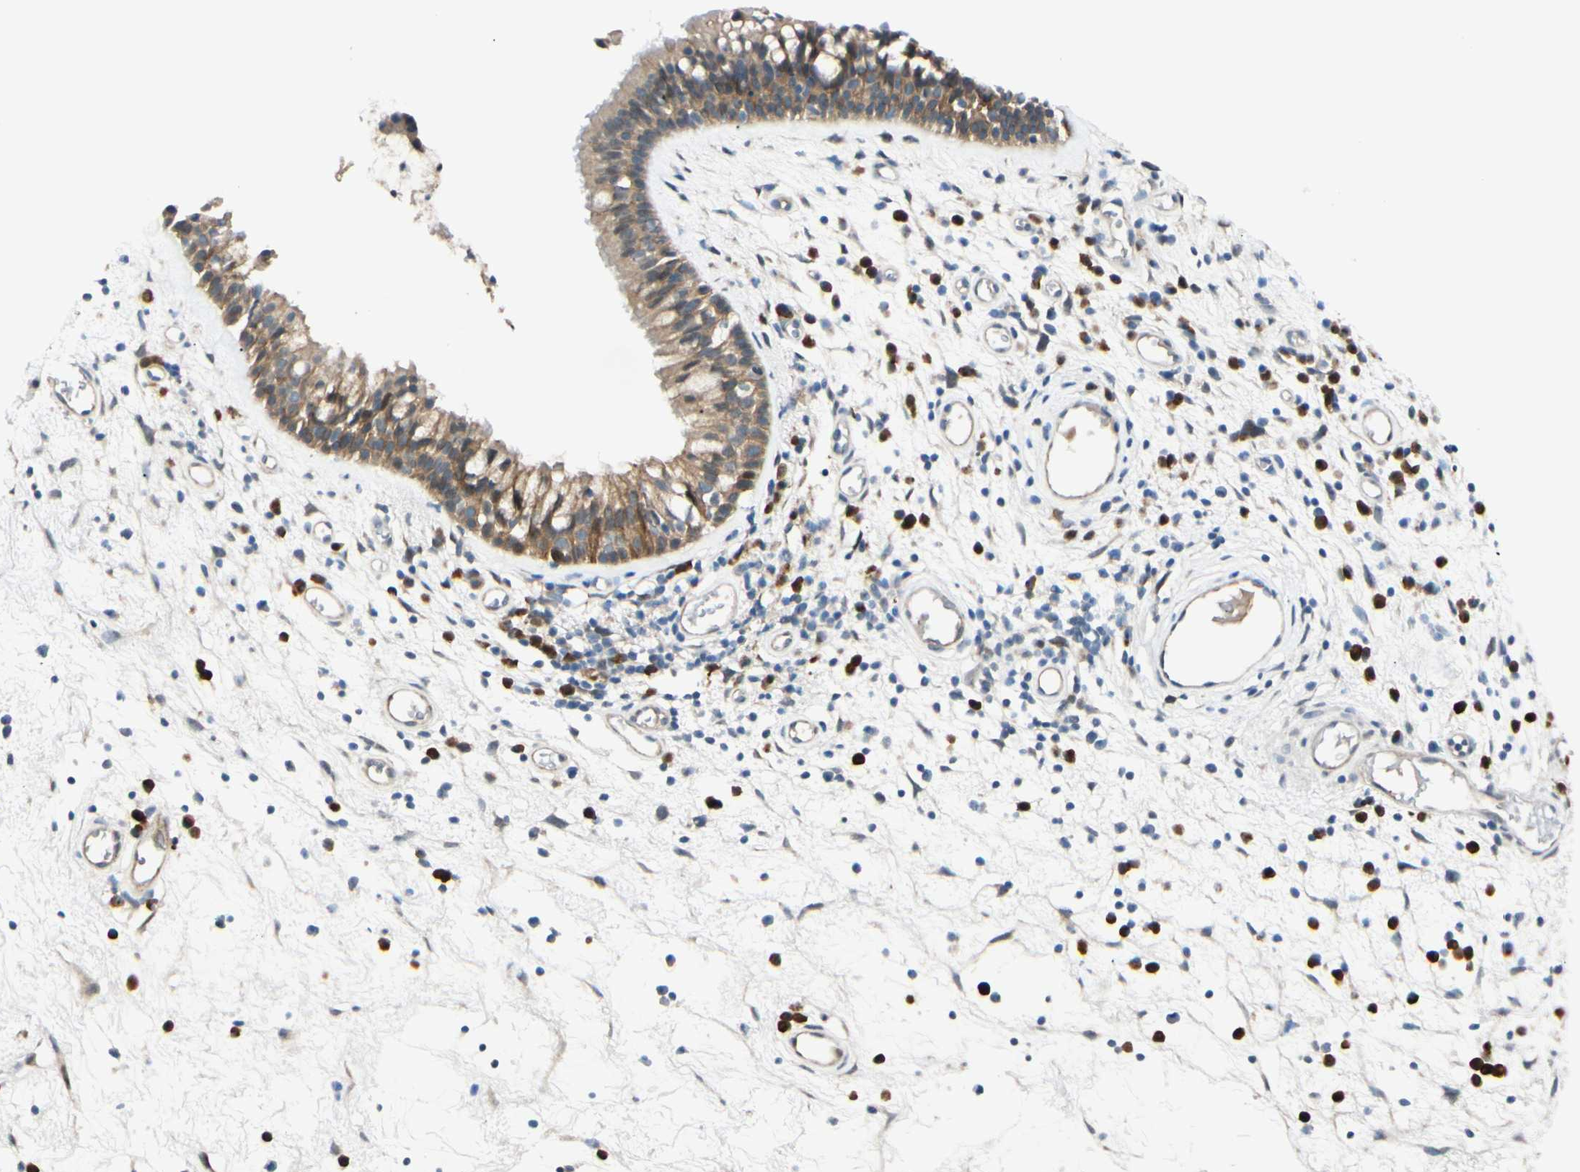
{"staining": {"intensity": "moderate", "quantity": ">75%", "location": "cytoplasmic/membranous"}, "tissue": "nasopharynx", "cell_type": "Respiratory epithelial cells", "image_type": "normal", "snomed": [{"axis": "morphology", "description": "Normal tissue, NOS"}, {"axis": "morphology", "description": "Inflammation, NOS"}, {"axis": "topography", "description": "Nasopharynx"}], "caption": "Protein staining reveals moderate cytoplasmic/membranous expression in about >75% of respiratory epithelial cells in normal nasopharynx.", "gene": "PTTG1", "patient": {"sex": "male", "age": 48}}